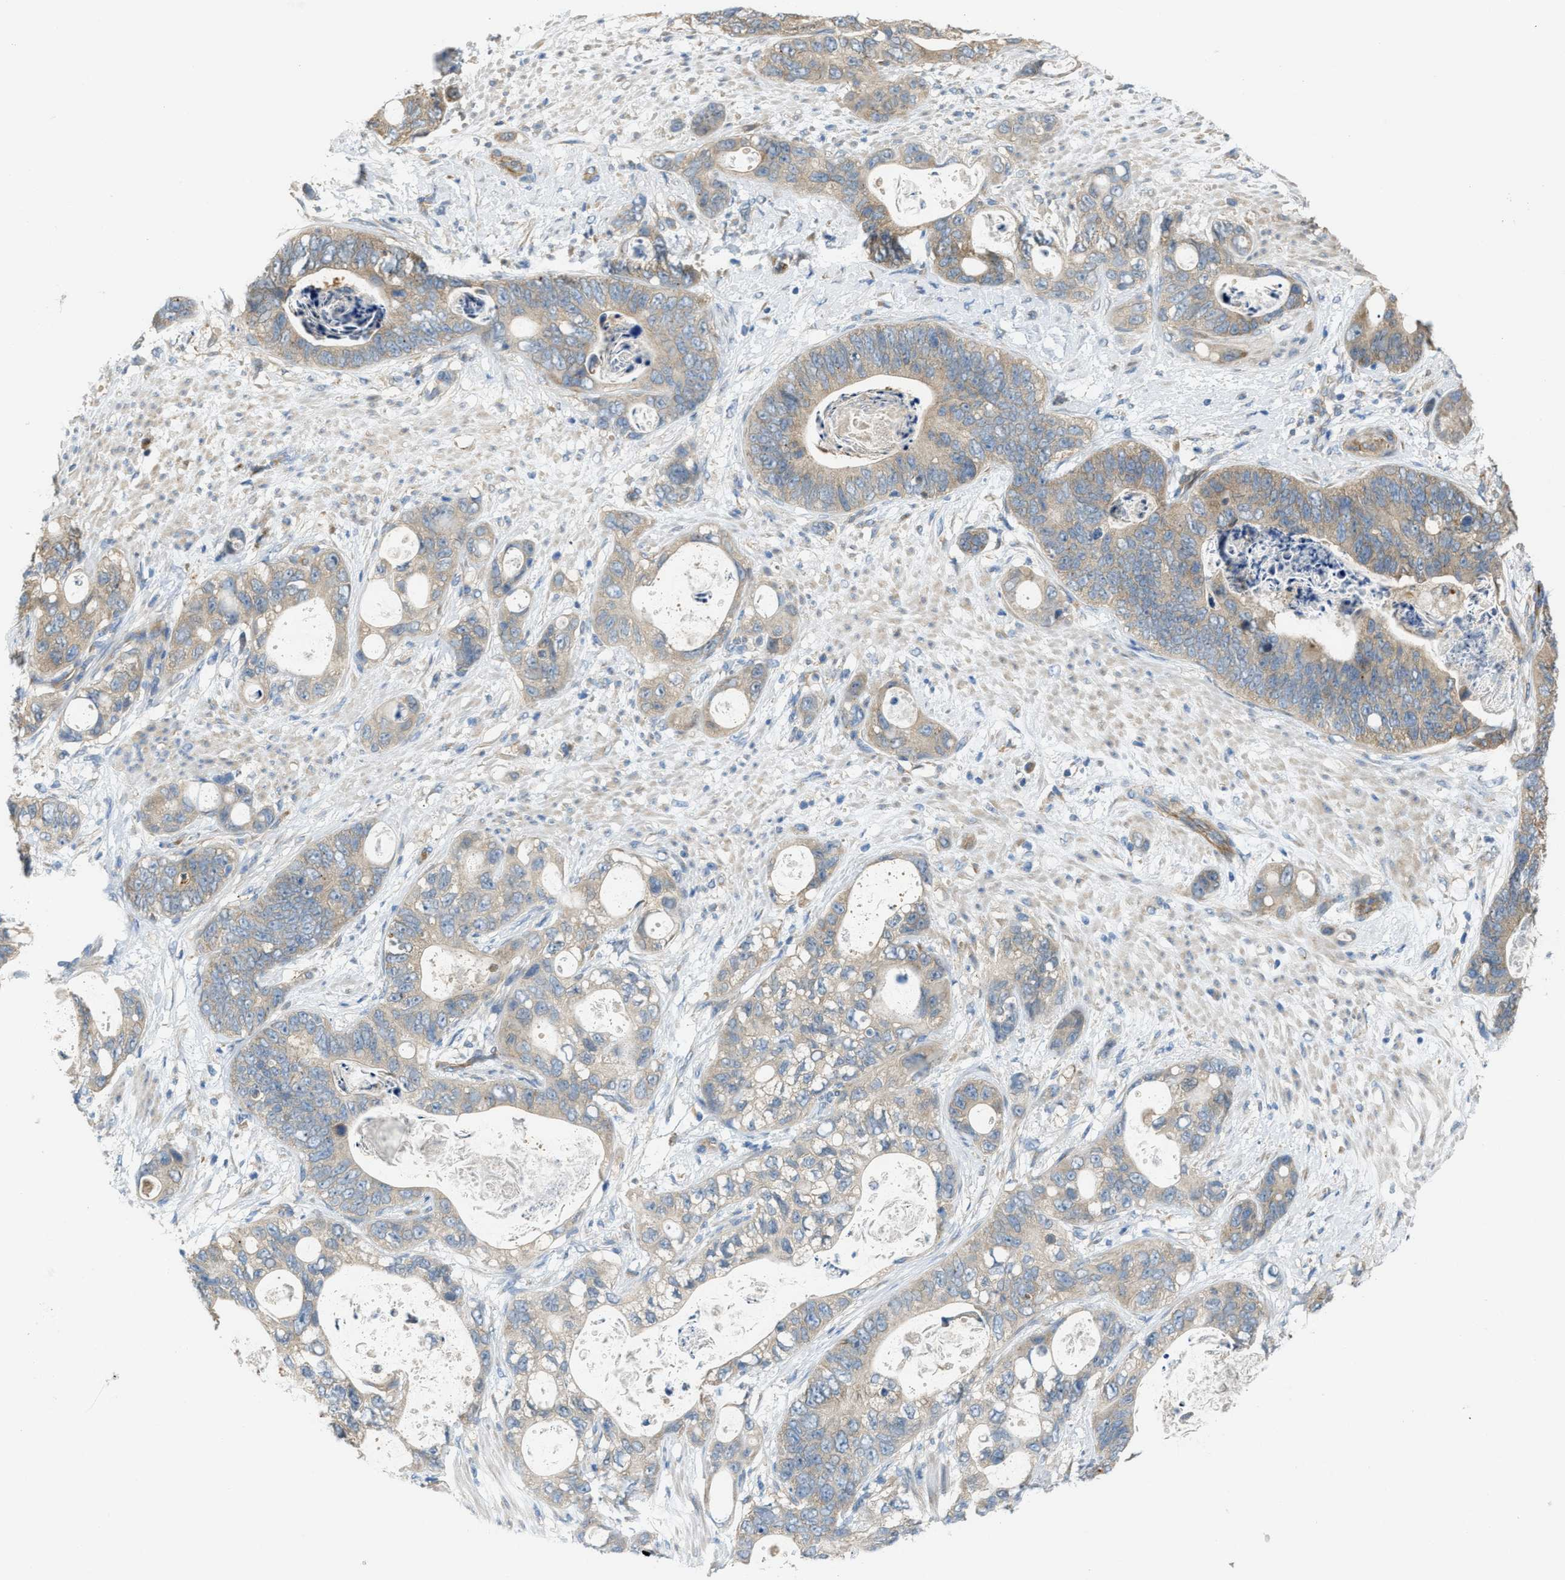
{"staining": {"intensity": "weak", "quantity": "<25%", "location": "cytoplasmic/membranous"}, "tissue": "stomach cancer", "cell_type": "Tumor cells", "image_type": "cancer", "snomed": [{"axis": "morphology", "description": "Normal tissue, NOS"}, {"axis": "morphology", "description": "Adenocarcinoma, NOS"}, {"axis": "topography", "description": "Stomach"}], "caption": "Immunohistochemistry (IHC) image of stomach cancer (adenocarcinoma) stained for a protein (brown), which demonstrates no expression in tumor cells. (DAB IHC with hematoxylin counter stain).", "gene": "KLHDC10", "patient": {"sex": "female", "age": 89}}